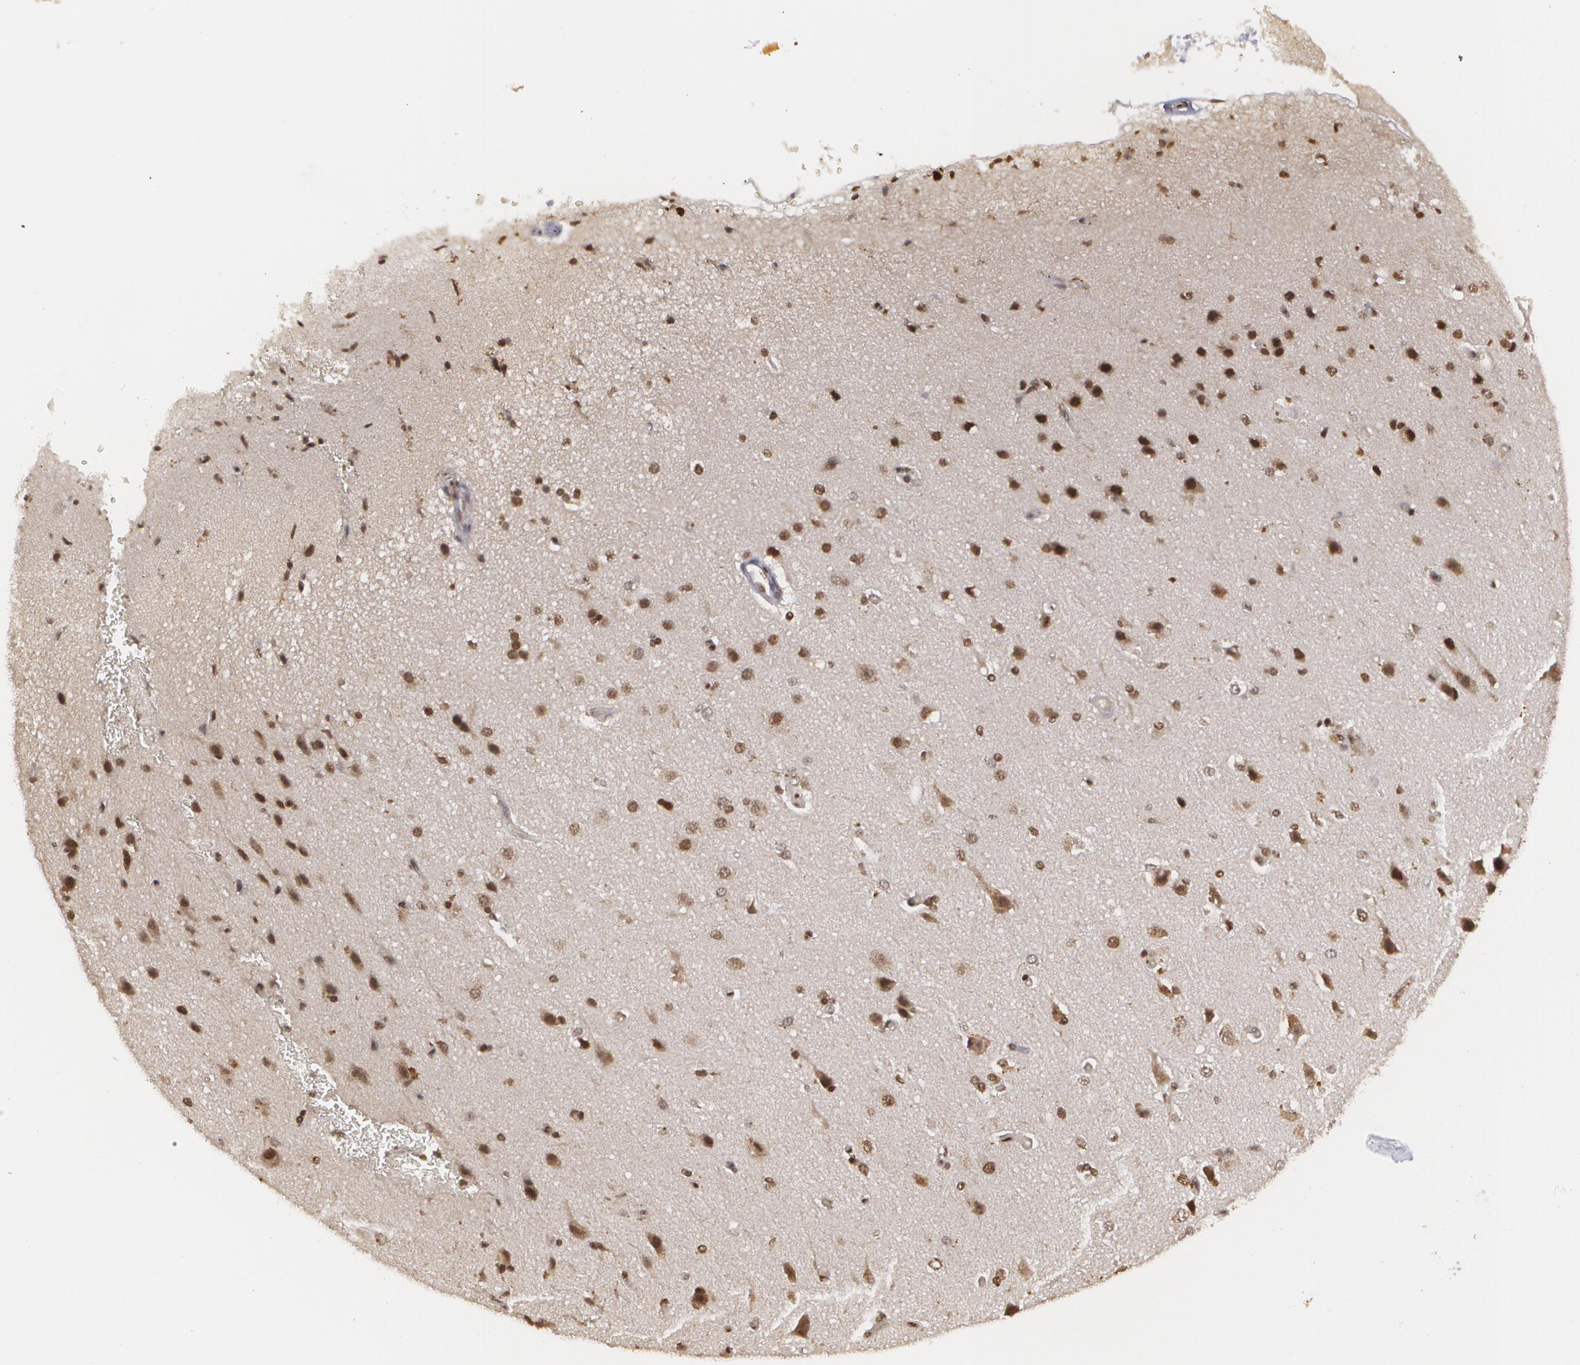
{"staining": {"intensity": "moderate", "quantity": ">75%", "location": "nuclear"}, "tissue": "cerebral cortex", "cell_type": "Endothelial cells", "image_type": "normal", "snomed": [{"axis": "morphology", "description": "Normal tissue, NOS"}, {"axis": "morphology", "description": "Glioma, malignant, High grade"}, {"axis": "topography", "description": "Cerebral cortex"}], "caption": "Immunohistochemical staining of benign cerebral cortex reveals medium levels of moderate nuclear staining in about >75% of endothelial cells.", "gene": "RXRB", "patient": {"sex": "male", "age": 77}}